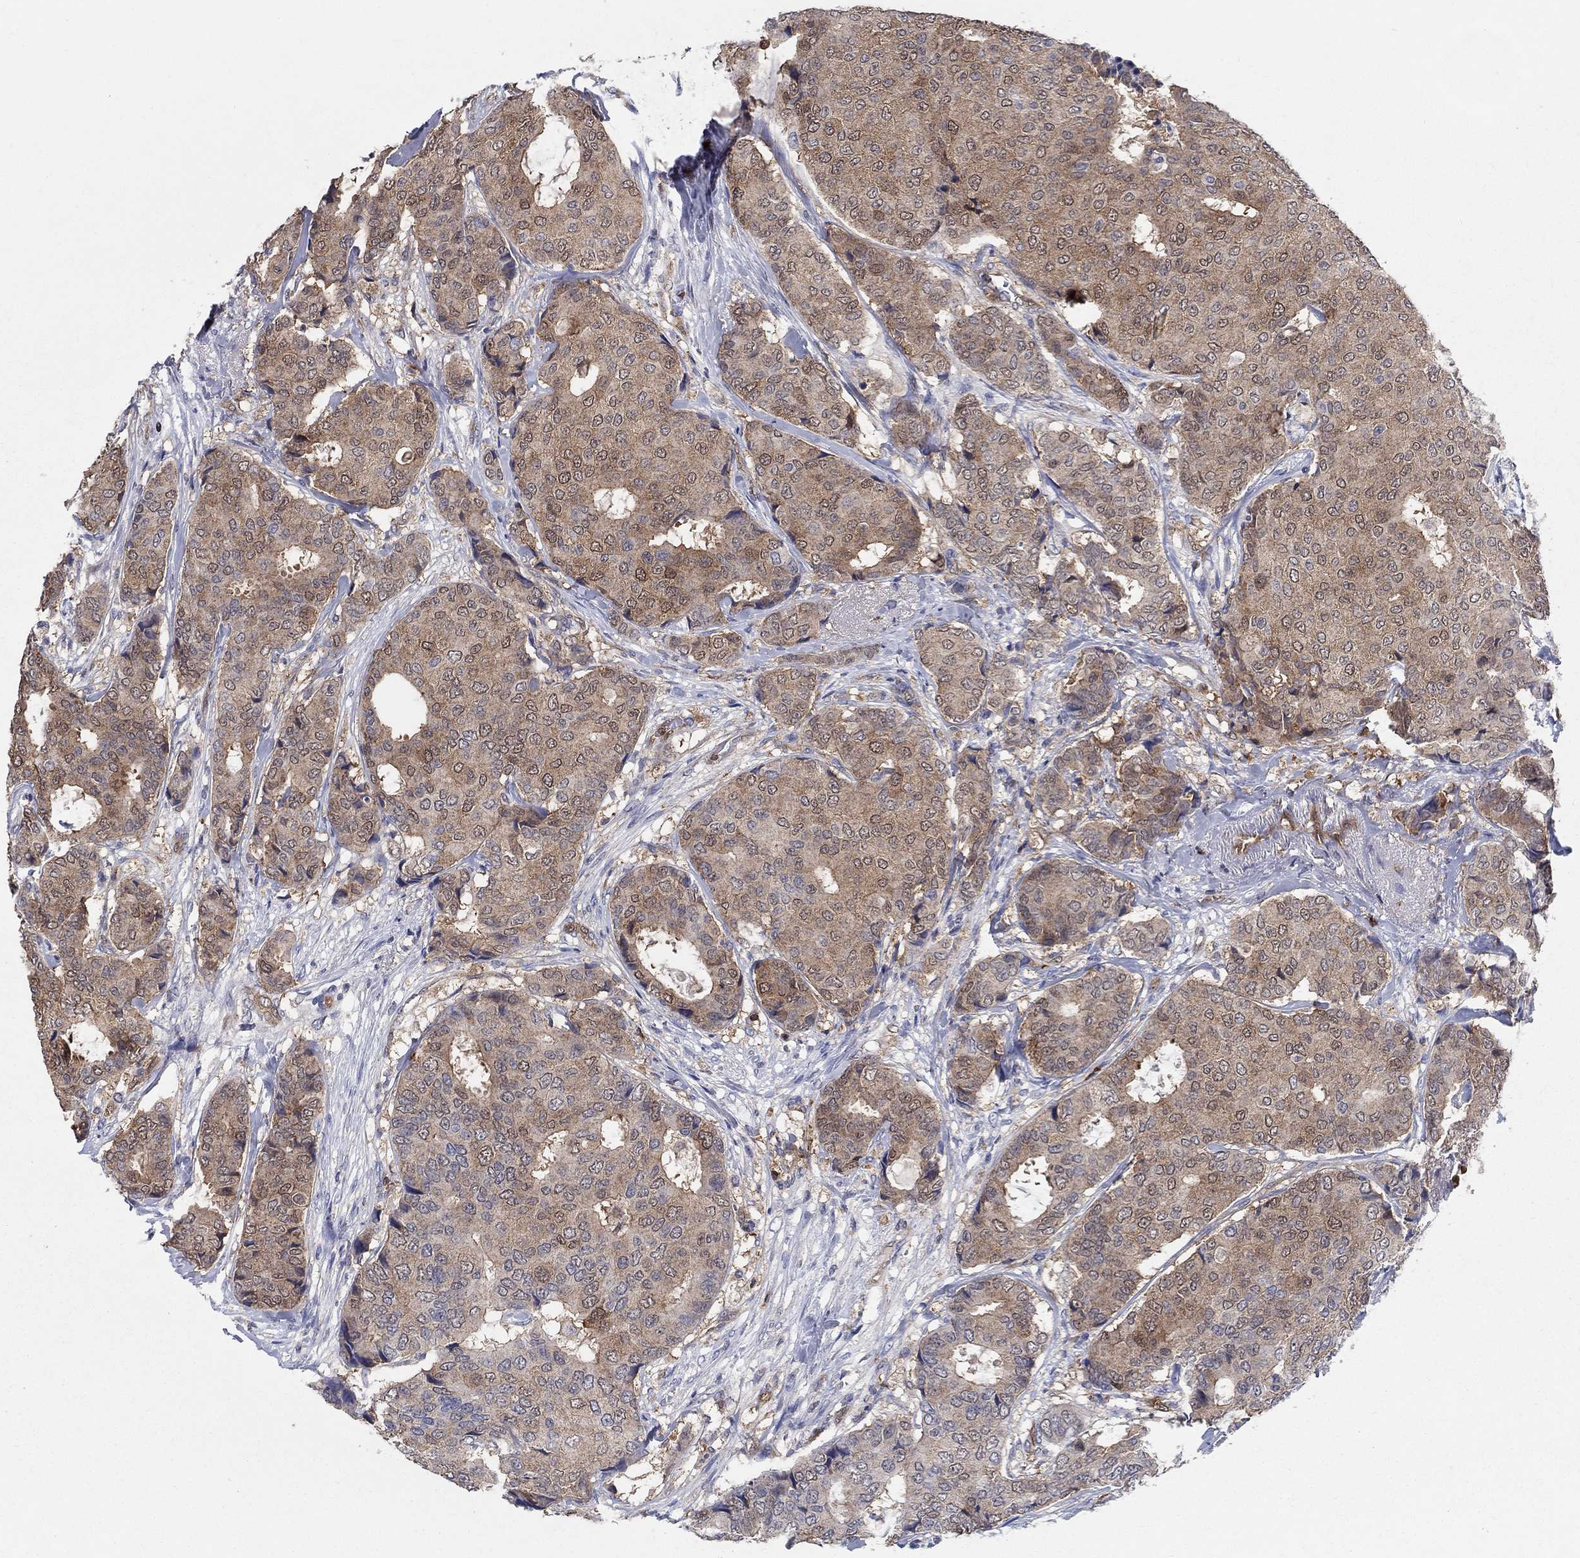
{"staining": {"intensity": "weak", "quantity": "25%-75%", "location": "cytoplasmic/membranous"}, "tissue": "breast cancer", "cell_type": "Tumor cells", "image_type": "cancer", "snomed": [{"axis": "morphology", "description": "Duct carcinoma"}, {"axis": "topography", "description": "Breast"}], "caption": "Tumor cells display weak cytoplasmic/membranous staining in approximately 25%-75% of cells in breast cancer (invasive ductal carcinoma).", "gene": "AGFG2", "patient": {"sex": "female", "age": 75}}